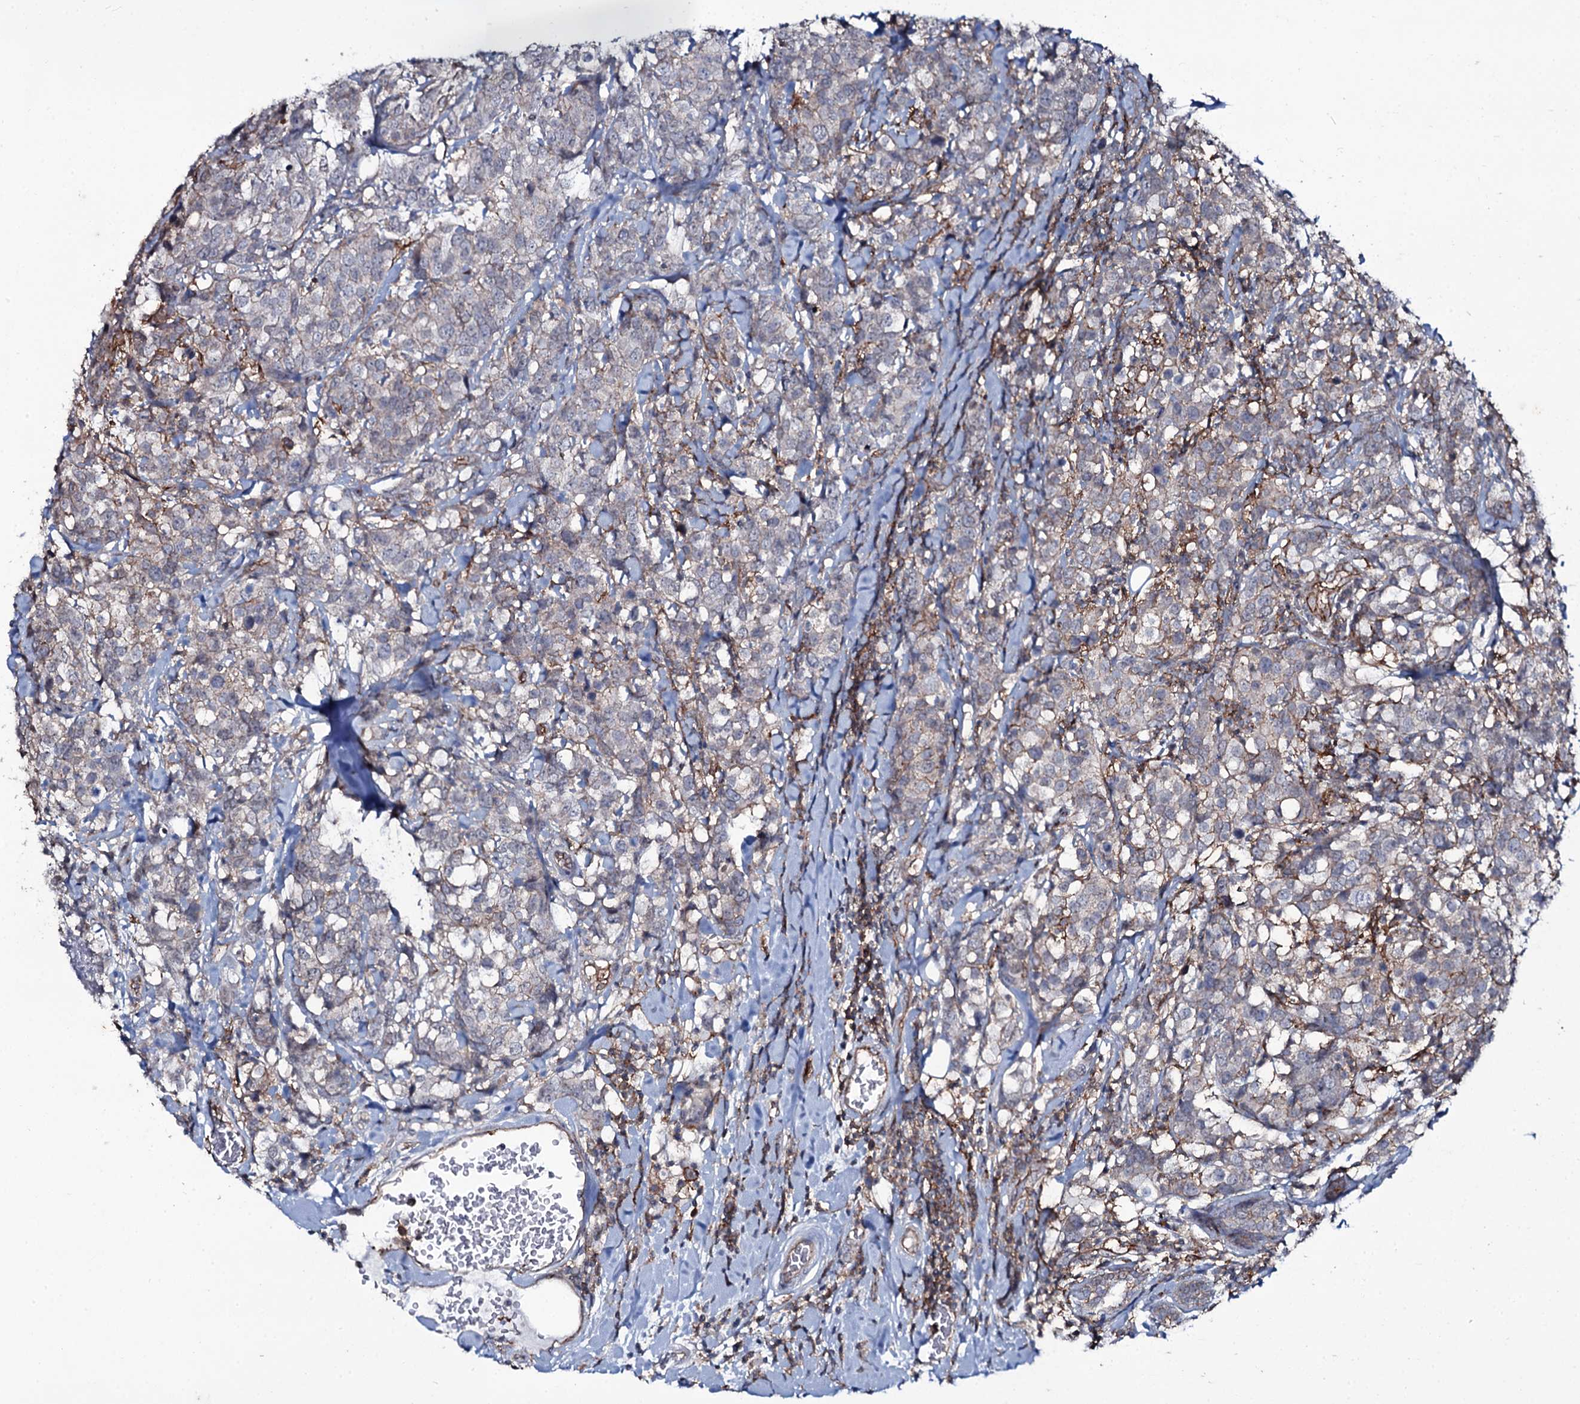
{"staining": {"intensity": "negative", "quantity": "none", "location": "none"}, "tissue": "breast cancer", "cell_type": "Tumor cells", "image_type": "cancer", "snomed": [{"axis": "morphology", "description": "Lobular carcinoma"}, {"axis": "topography", "description": "Breast"}], "caption": "Tumor cells are negative for protein expression in human lobular carcinoma (breast). The staining is performed using DAB brown chromogen with nuclei counter-stained in using hematoxylin.", "gene": "SNAP23", "patient": {"sex": "female", "age": 59}}